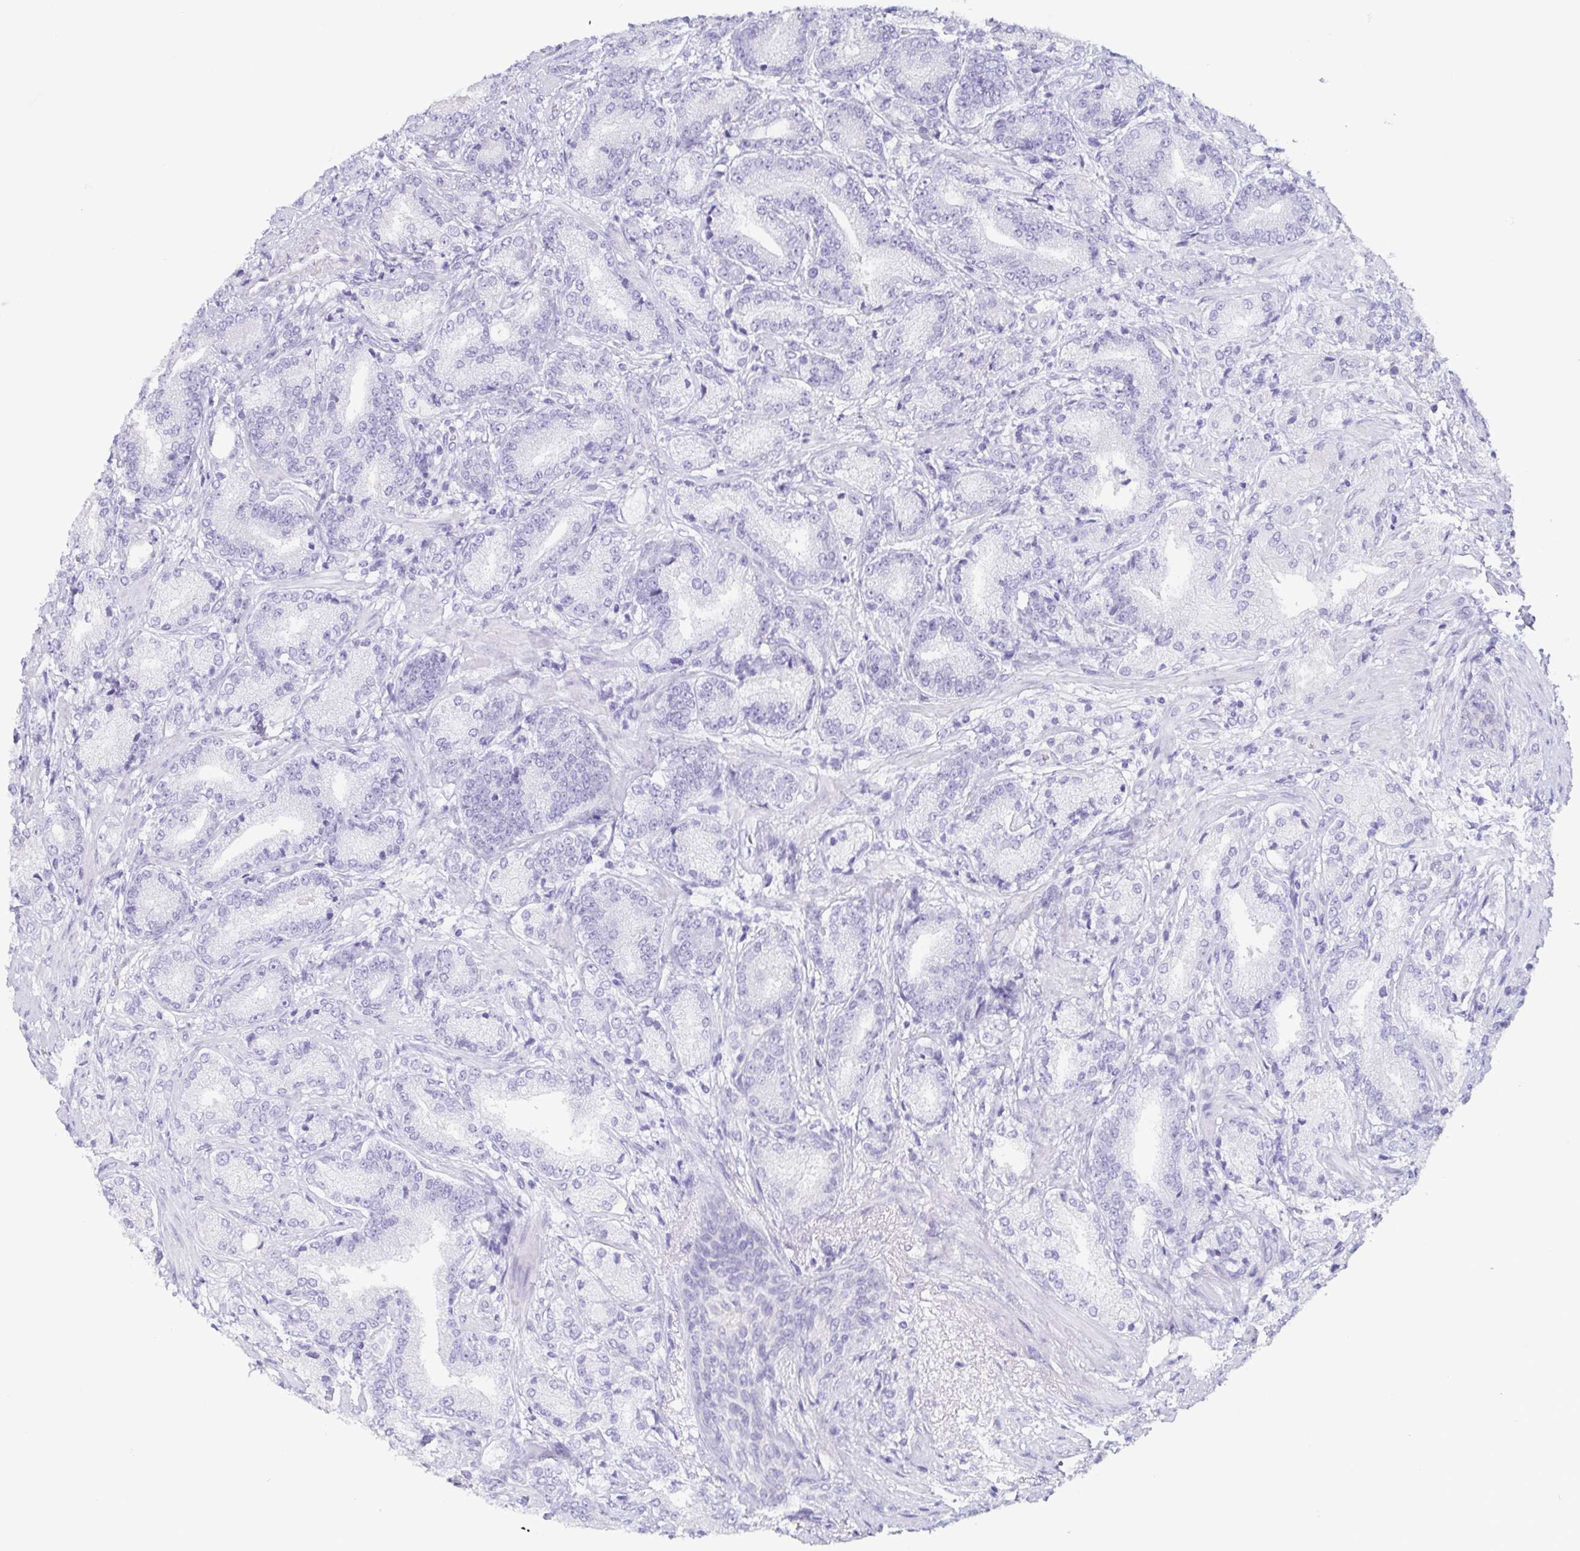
{"staining": {"intensity": "negative", "quantity": "none", "location": "none"}, "tissue": "prostate cancer", "cell_type": "Tumor cells", "image_type": "cancer", "snomed": [{"axis": "morphology", "description": "Adenocarcinoma, High grade"}, {"axis": "topography", "description": "Prostate and seminal vesicle, NOS"}], "caption": "IHC micrograph of prostate adenocarcinoma (high-grade) stained for a protein (brown), which displays no expression in tumor cells. The staining is performed using DAB (3,3'-diaminobenzidine) brown chromogen with nuclei counter-stained in using hematoxylin.", "gene": "PRR4", "patient": {"sex": "male", "age": 61}}